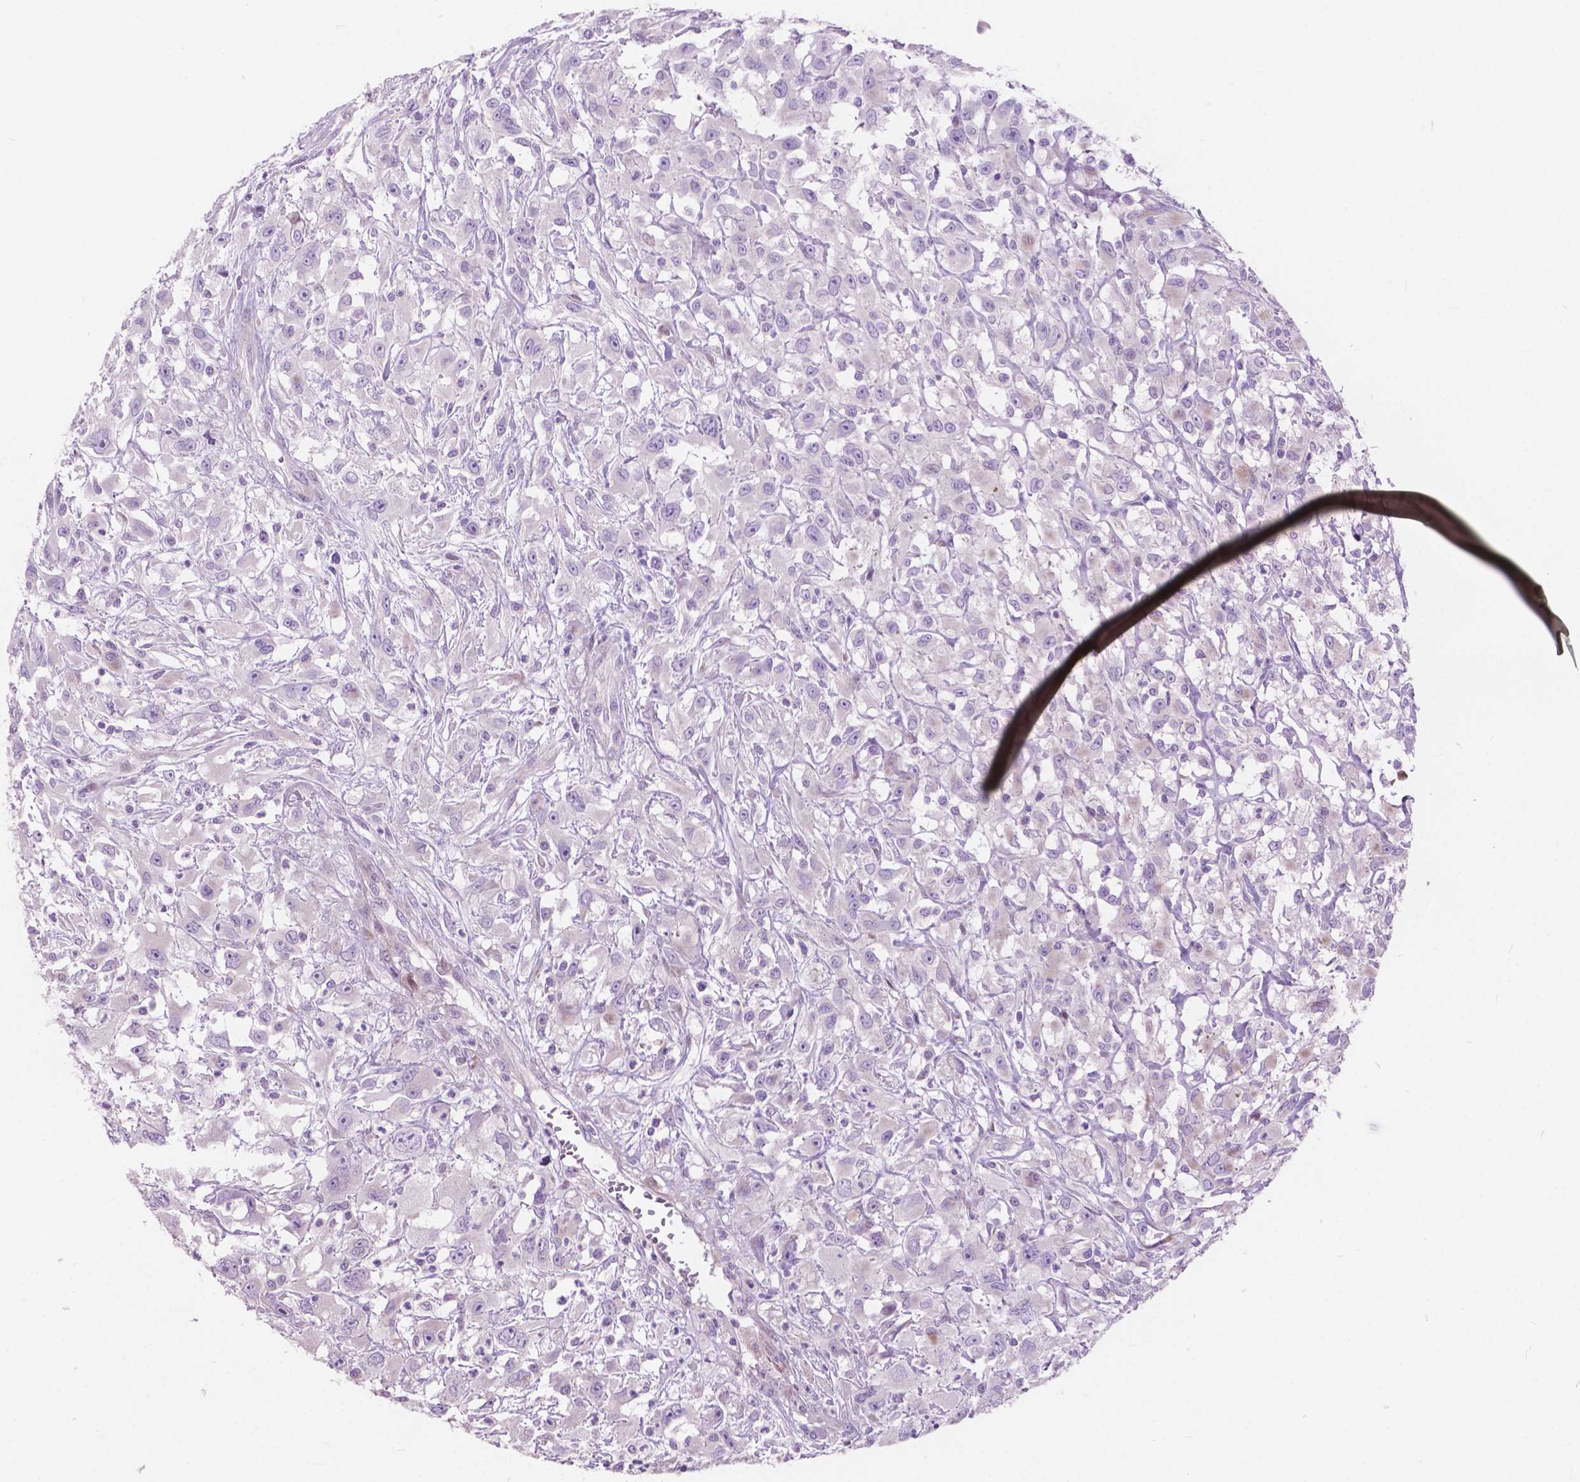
{"staining": {"intensity": "negative", "quantity": "none", "location": "none"}, "tissue": "head and neck cancer", "cell_type": "Tumor cells", "image_type": "cancer", "snomed": [{"axis": "morphology", "description": "Squamous cell carcinoma, NOS"}, {"axis": "morphology", "description": "Squamous cell carcinoma, metastatic, NOS"}, {"axis": "topography", "description": "Oral tissue"}, {"axis": "topography", "description": "Head-Neck"}], "caption": "An image of head and neck squamous cell carcinoma stained for a protein shows no brown staining in tumor cells.", "gene": "MORN1", "patient": {"sex": "female", "age": 85}}